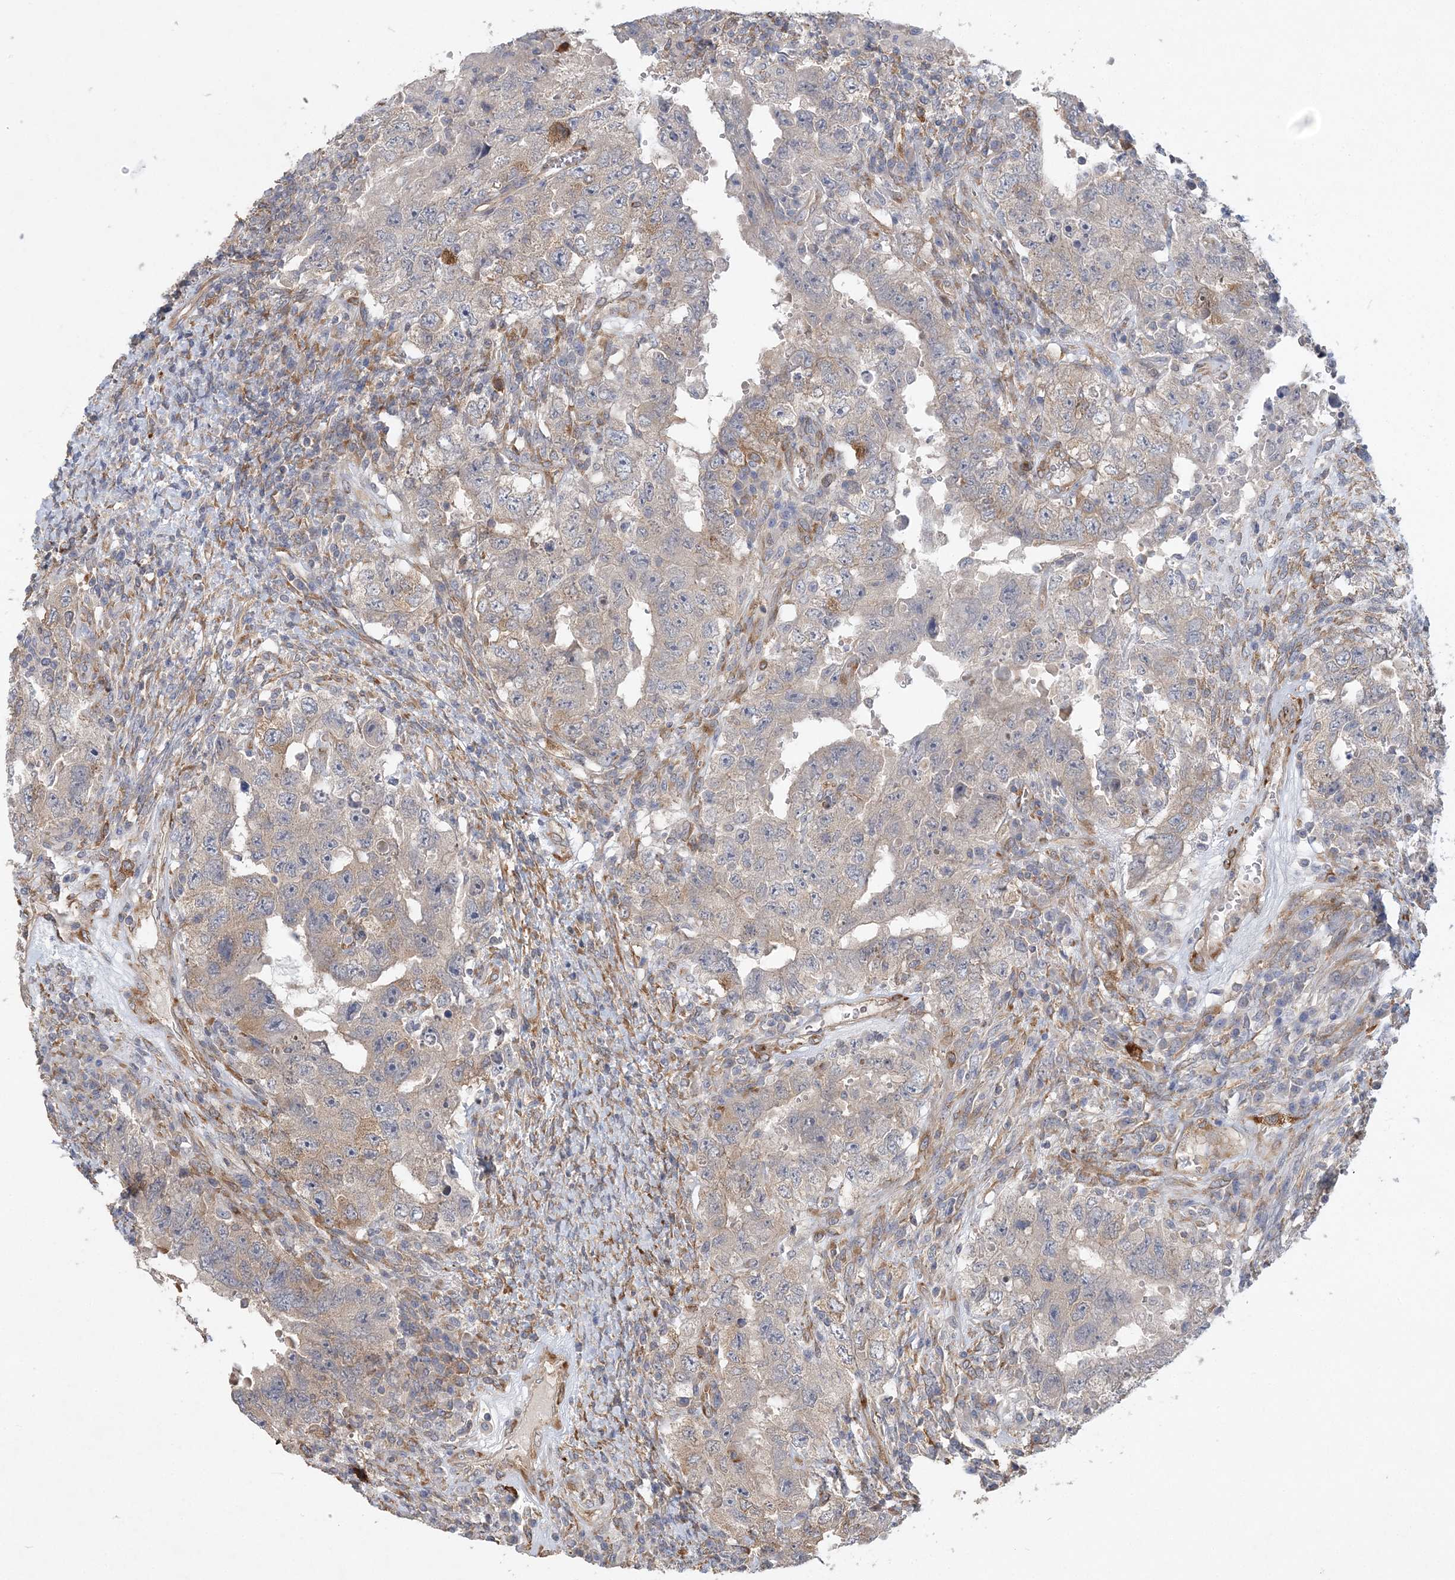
{"staining": {"intensity": "weak", "quantity": "25%-75%", "location": "cytoplasmic/membranous"}, "tissue": "testis cancer", "cell_type": "Tumor cells", "image_type": "cancer", "snomed": [{"axis": "morphology", "description": "Carcinoma, Embryonal, NOS"}, {"axis": "topography", "description": "Testis"}], "caption": "The photomicrograph exhibits immunohistochemical staining of embryonal carcinoma (testis). There is weak cytoplasmic/membranous staining is seen in about 25%-75% of tumor cells.", "gene": "MAP4K5", "patient": {"sex": "male", "age": 26}}